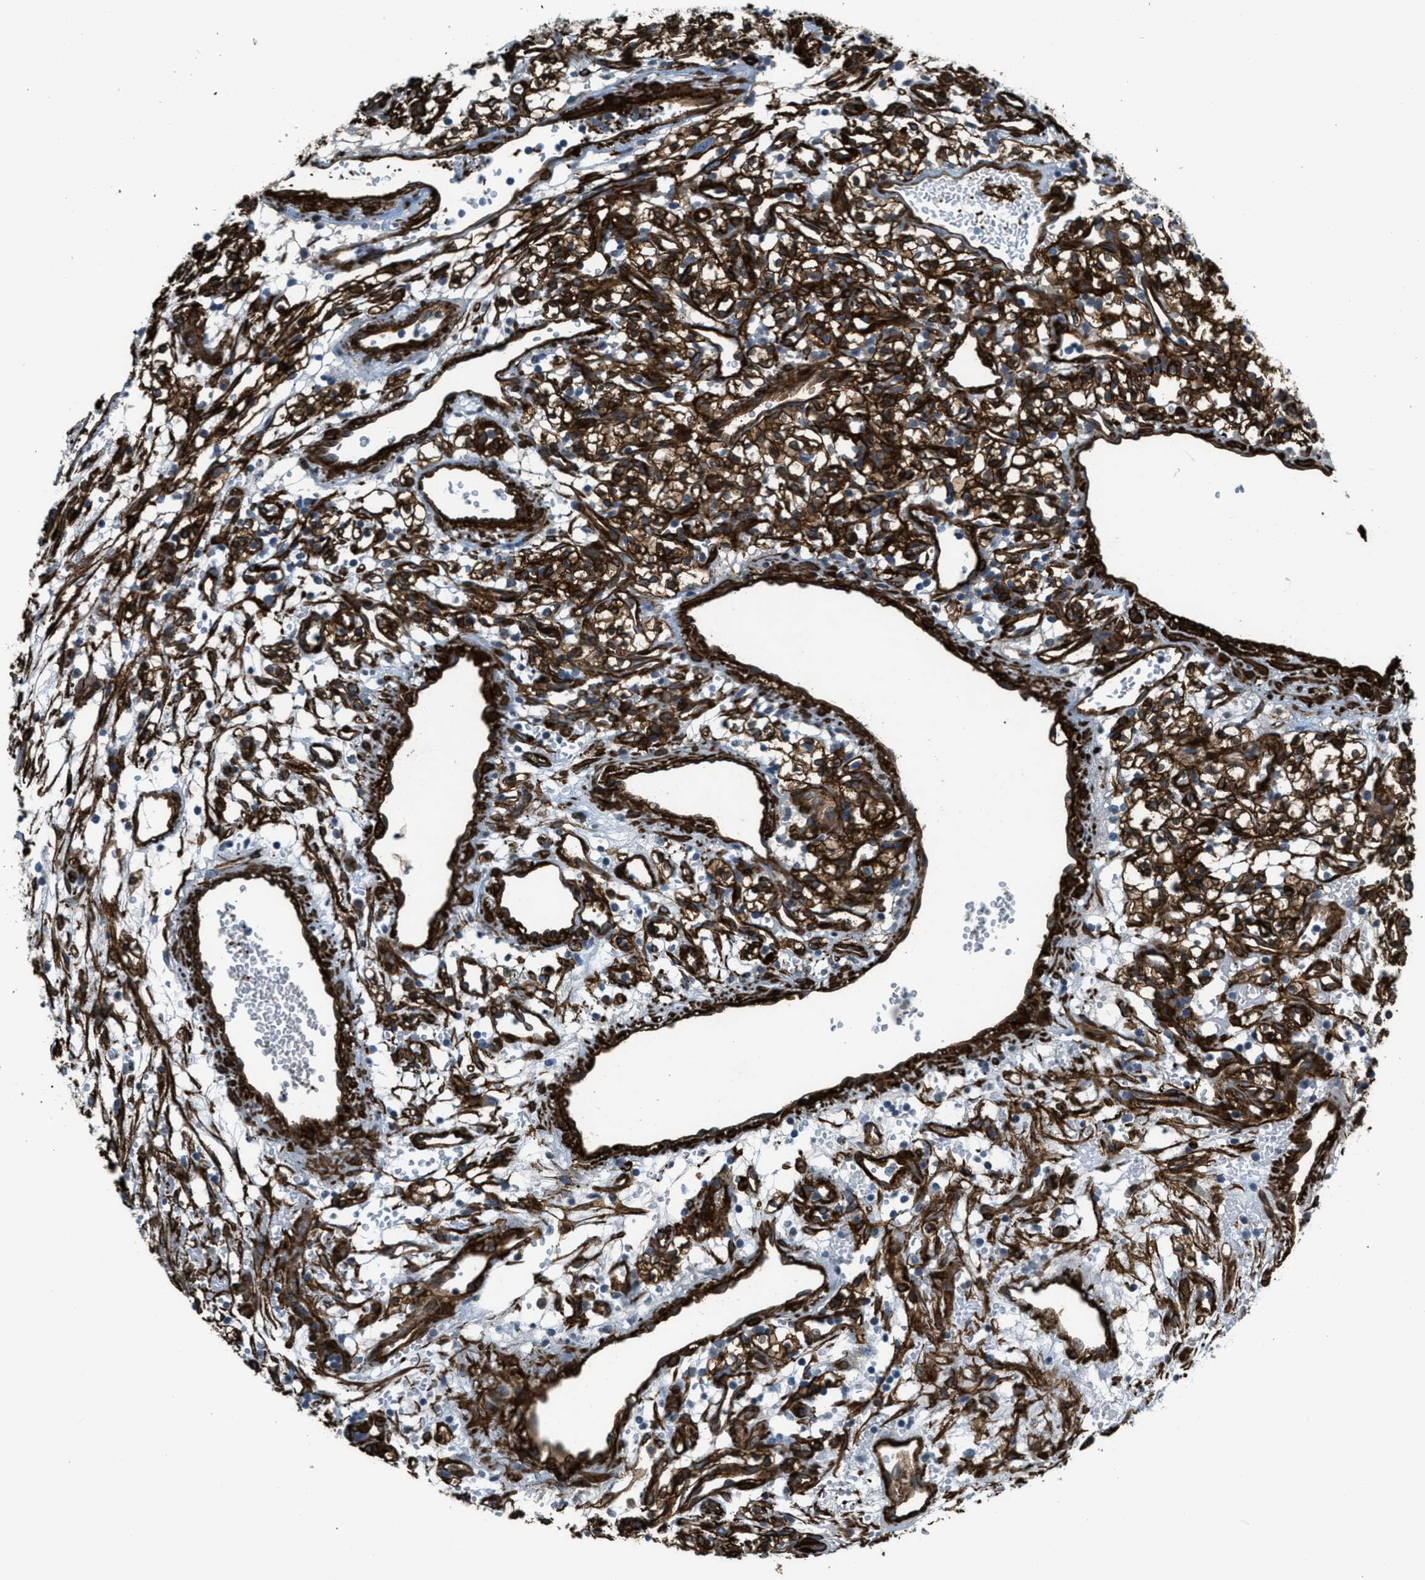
{"staining": {"intensity": "strong", "quantity": ">75%", "location": "cytoplasmic/membranous"}, "tissue": "renal cancer", "cell_type": "Tumor cells", "image_type": "cancer", "snomed": [{"axis": "morphology", "description": "Adenocarcinoma, NOS"}, {"axis": "topography", "description": "Kidney"}], "caption": "Tumor cells show high levels of strong cytoplasmic/membranous positivity in about >75% of cells in adenocarcinoma (renal).", "gene": "CALD1", "patient": {"sex": "male", "age": 59}}